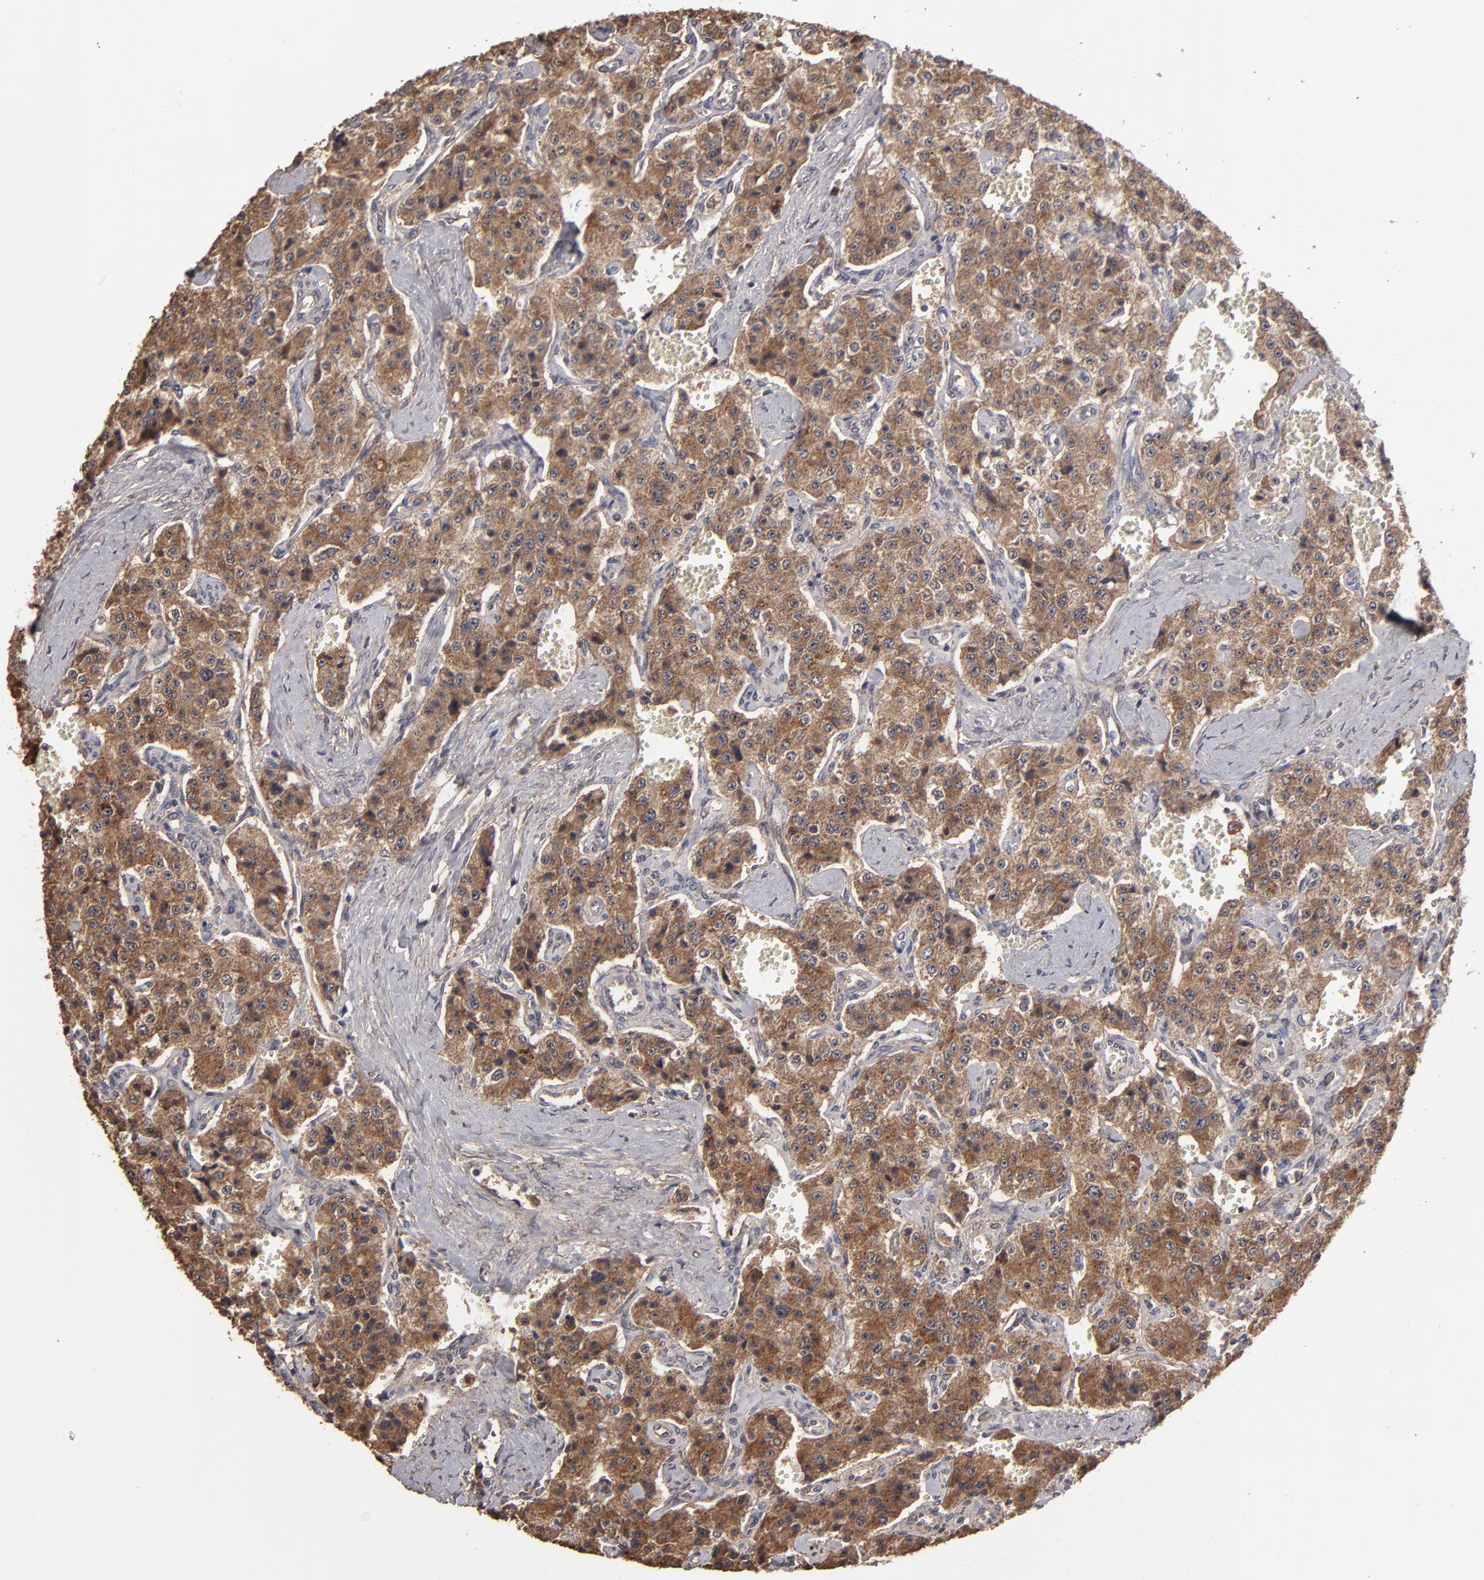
{"staining": {"intensity": "moderate", "quantity": ">75%", "location": "cytoplasmic/membranous"}, "tissue": "carcinoid", "cell_type": "Tumor cells", "image_type": "cancer", "snomed": [{"axis": "morphology", "description": "Carcinoid, malignant, NOS"}, {"axis": "topography", "description": "Small intestine"}], "caption": "This is a histology image of immunohistochemistry (IHC) staining of carcinoid (malignant), which shows moderate expression in the cytoplasmic/membranous of tumor cells.", "gene": "MMP2", "patient": {"sex": "male", "age": 52}}